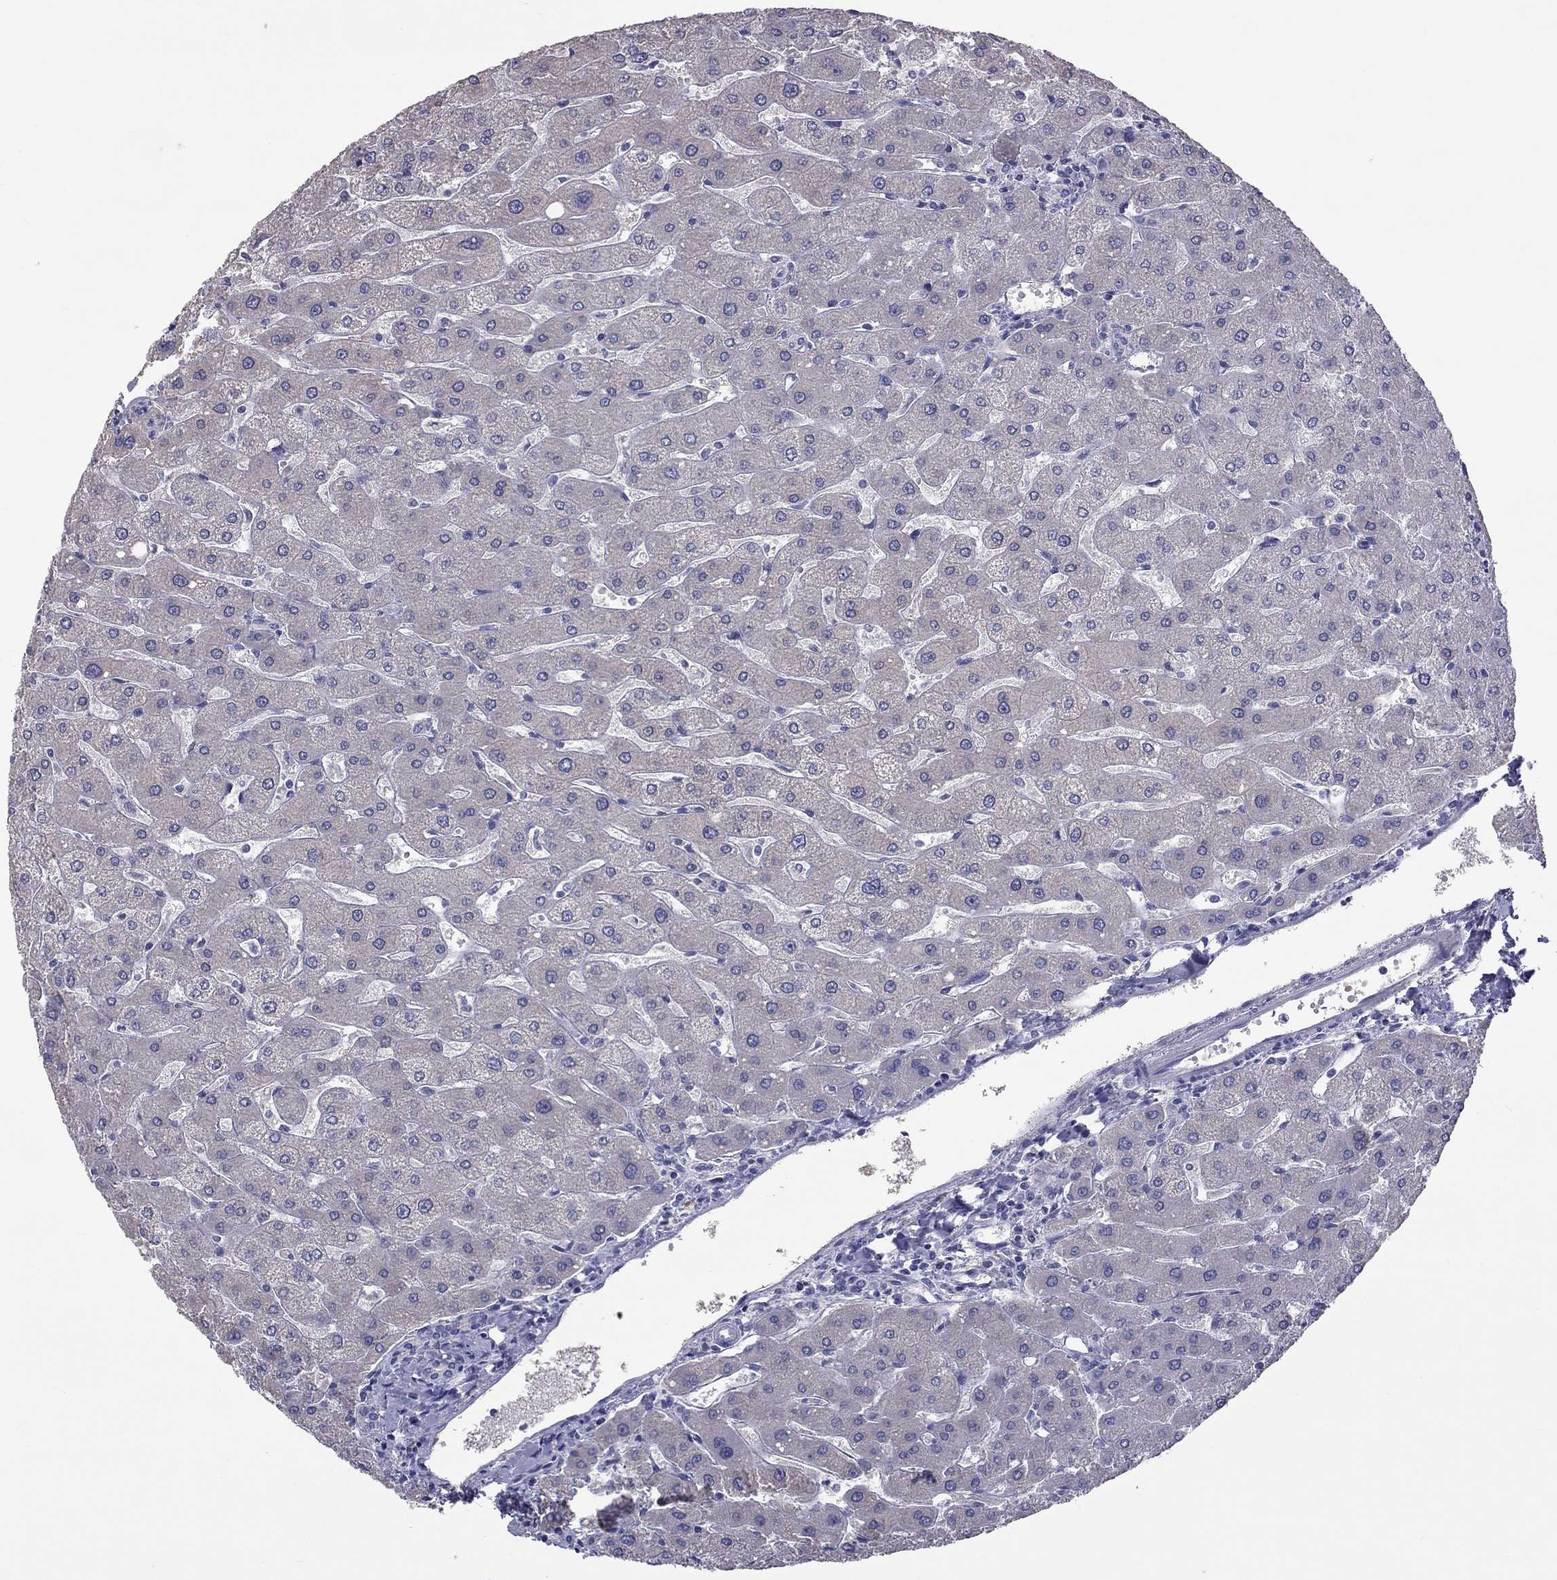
{"staining": {"intensity": "negative", "quantity": "none", "location": "none"}, "tissue": "liver", "cell_type": "Cholangiocytes", "image_type": "normal", "snomed": [{"axis": "morphology", "description": "Normal tissue, NOS"}, {"axis": "topography", "description": "Liver"}], "caption": "High magnification brightfield microscopy of unremarkable liver stained with DAB (brown) and counterstained with hematoxylin (blue): cholangiocytes show no significant staining.", "gene": "CFAP91", "patient": {"sex": "male", "age": 67}}